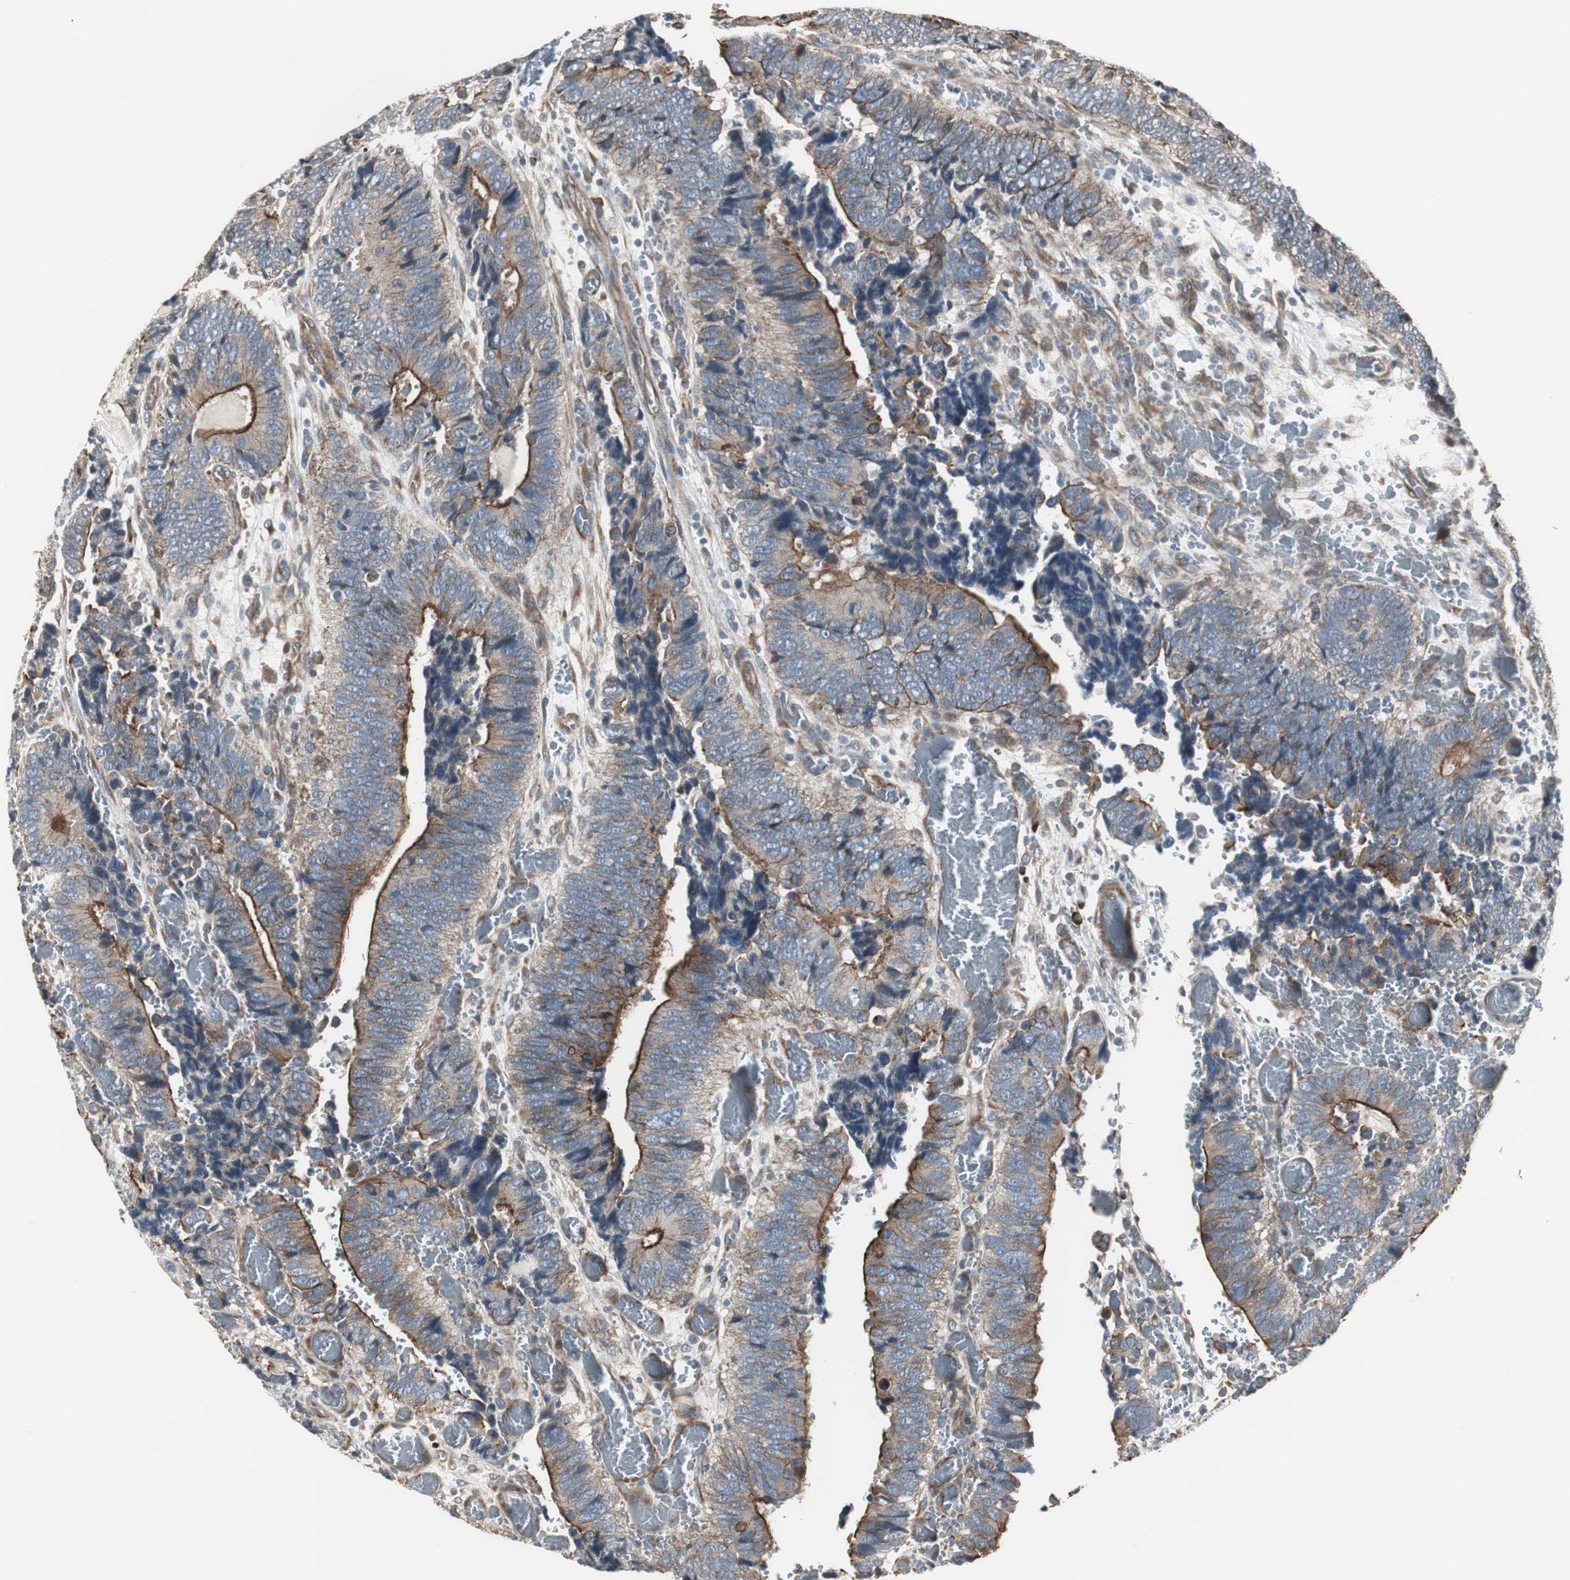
{"staining": {"intensity": "moderate", "quantity": ">75%", "location": "cytoplasmic/membranous"}, "tissue": "colorectal cancer", "cell_type": "Tumor cells", "image_type": "cancer", "snomed": [{"axis": "morphology", "description": "Adenocarcinoma, NOS"}, {"axis": "topography", "description": "Colon"}], "caption": "Protein expression analysis of human adenocarcinoma (colorectal) reveals moderate cytoplasmic/membranous expression in approximately >75% of tumor cells.", "gene": "CHP1", "patient": {"sex": "male", "age": 72}}